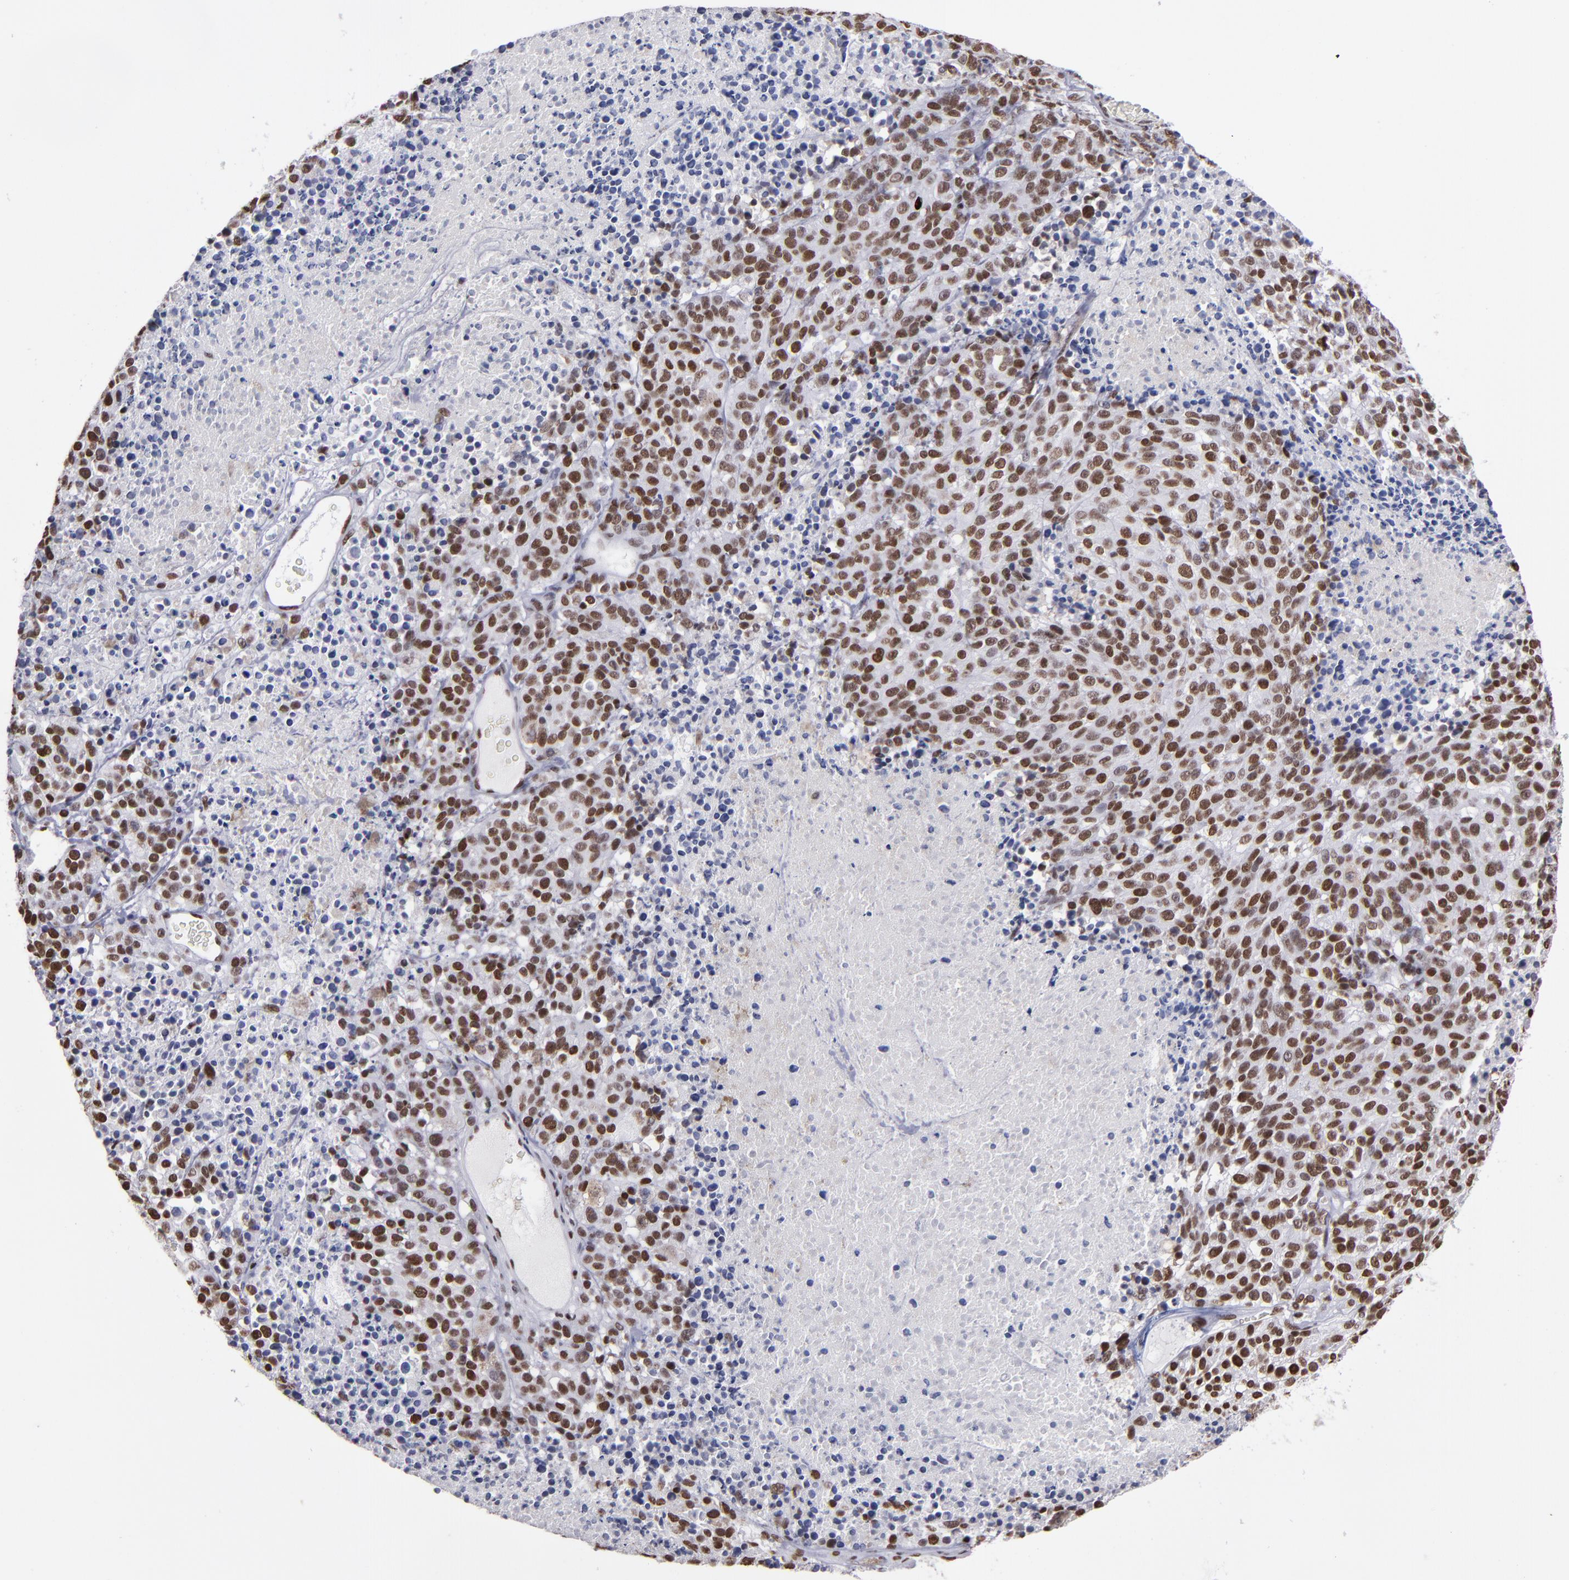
{"staining": {"intensity": "strong", "quantity": ">75%", "location": "nuclear"}, "tissue": "melanoma", "cell_type": "Tumor cells", "image_type": "cancer", "snomed": [{"axis": "morphology", "description": "Malignant melanoma, Metastatic site"}, {"axis": "topography", "description": "Cerebral cortex"}], "caption": "A micrograph of human melanoma stained for a protein demonstrates strong nuclear brown staining in tumor cells.", "gene": "TERF2", "patient": {"sex": "female", "age": 52}}